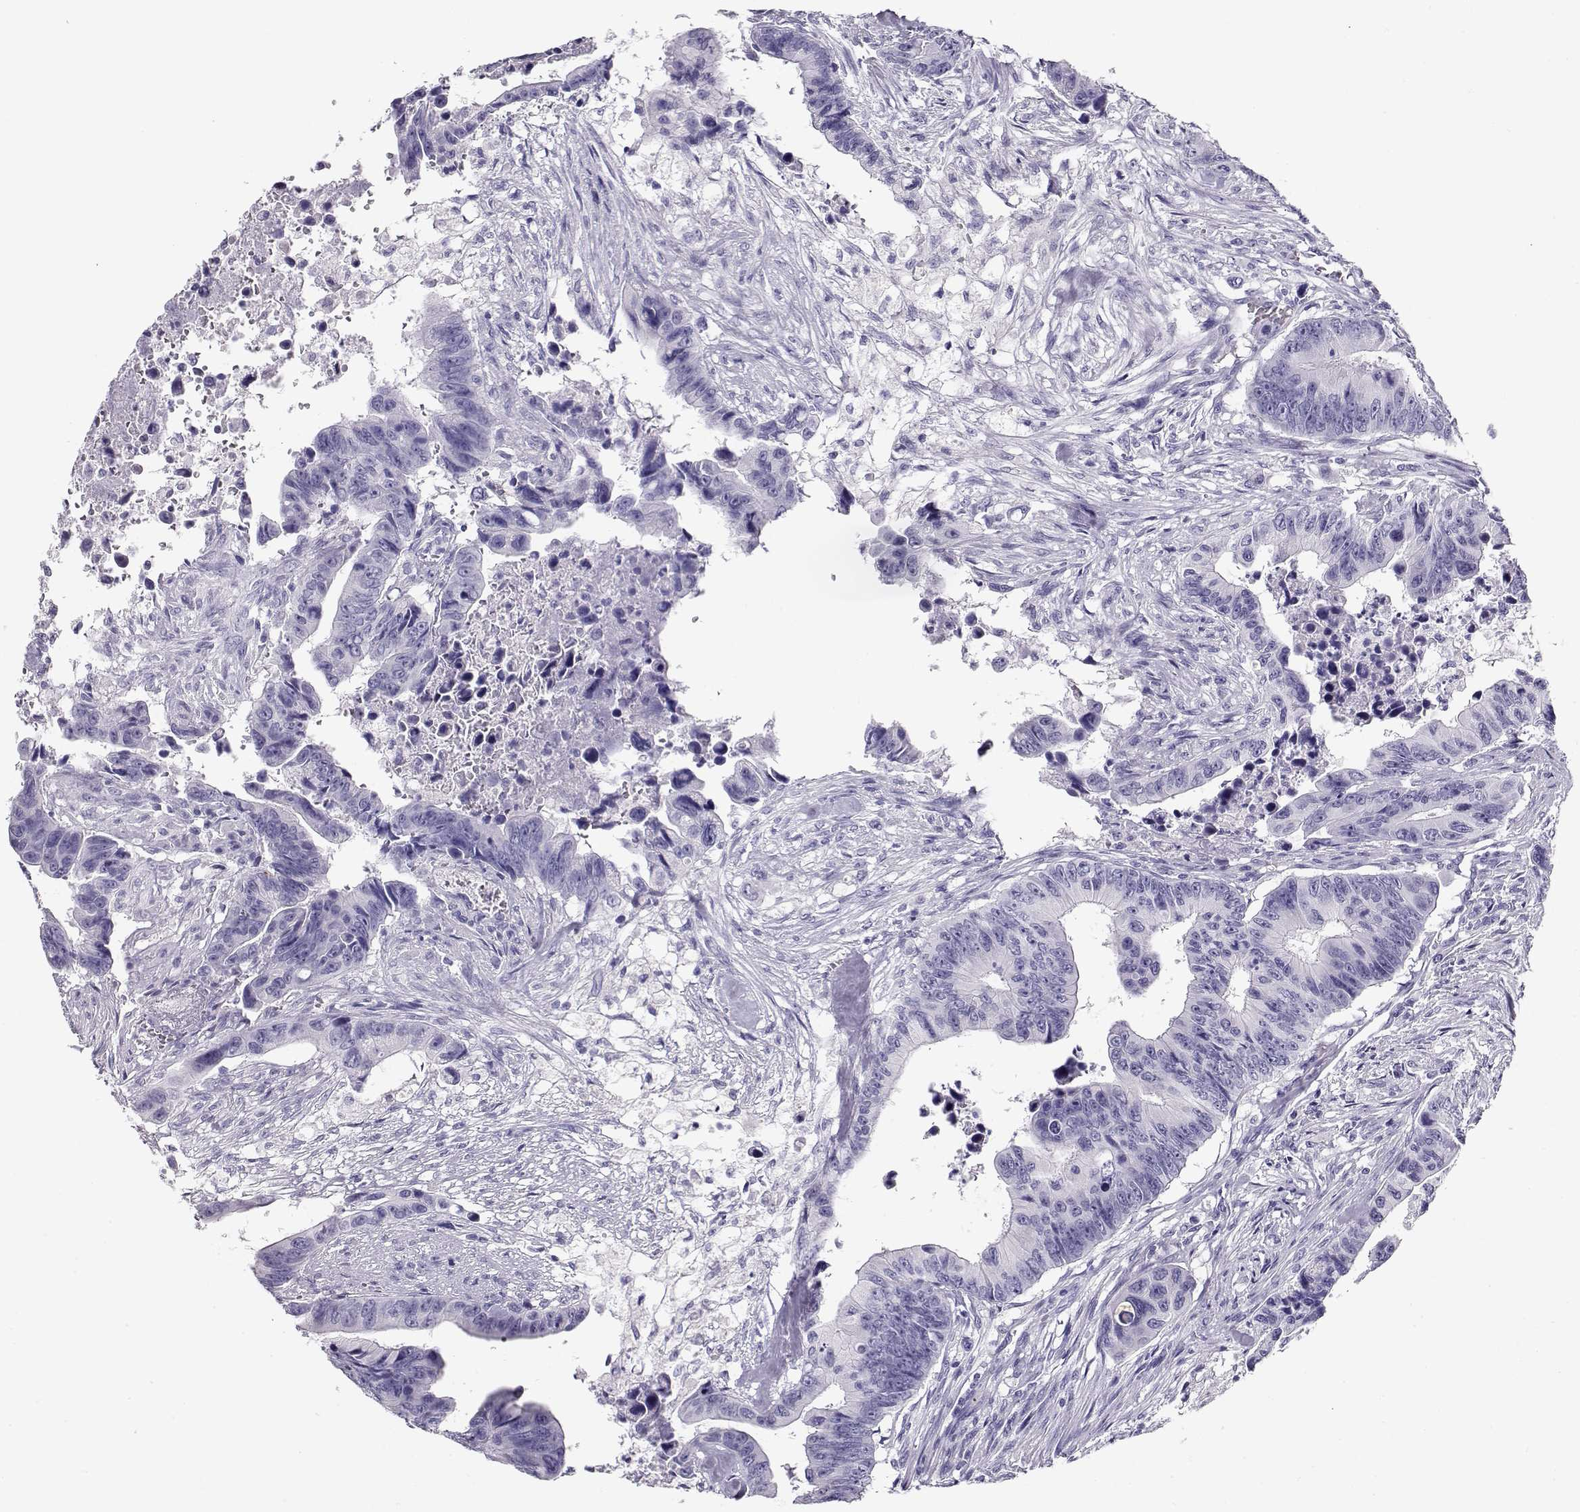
{"staining": {"intensity": "negative", "quantity": "none", "location": "none"}, "tissue": "colorectal cancer", "cell_type": "Tumor cells", "image_type": "cancer", "snomed": [{"axis": "morphology", "description": "Adenocarcinoma, NOS"}, {"axis": "topography", "description": "Colon"}], "caption": "IHC photomicrograph of neoplastic tissue: human adenocarcinoma (colorectal) stained with DAB (3,3'-diaminobenzidine) reveals no significant protein expression in tumor cells.", "gene": "CRX", "patient": {"sex": "female", "age": 87}}